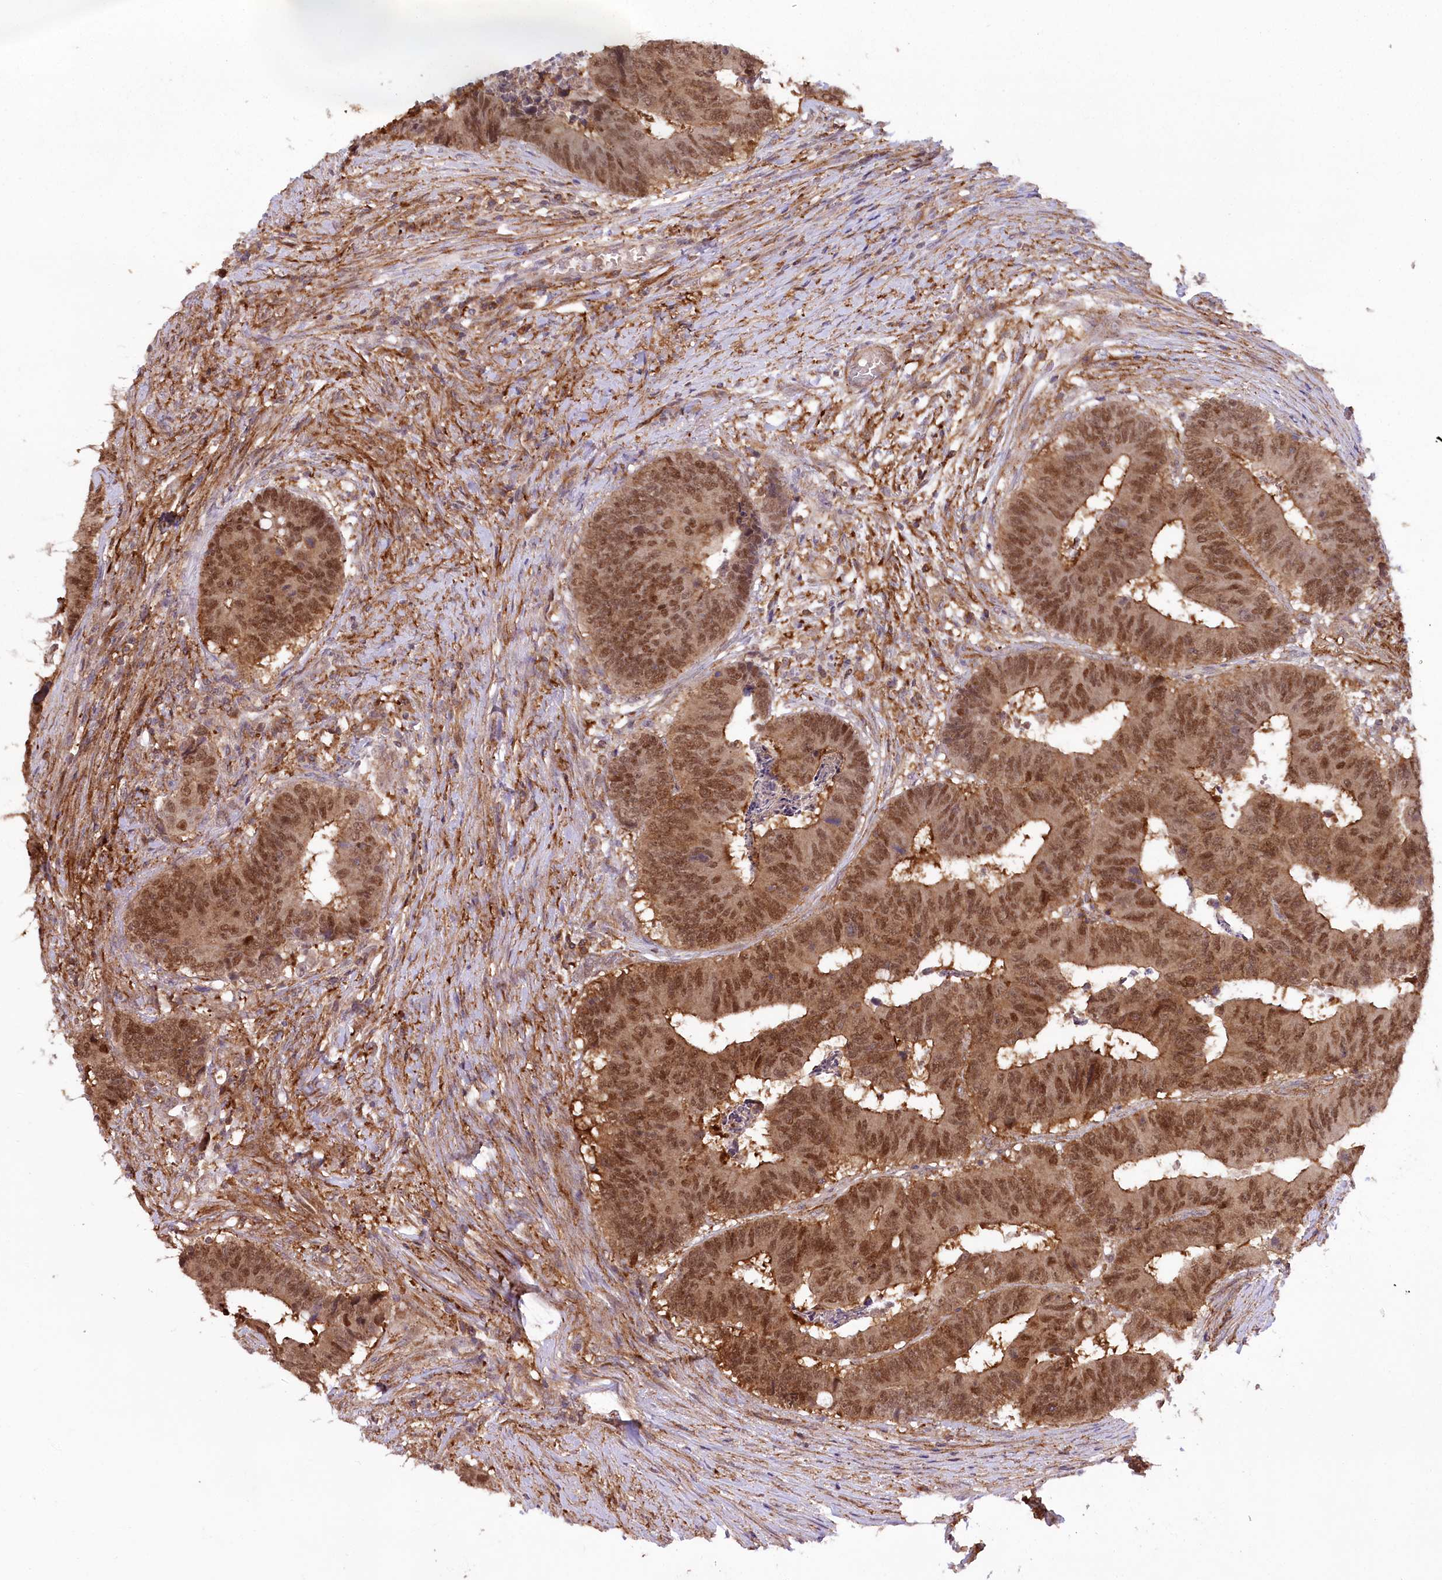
{"staining": {"intensity": "moderate", "quantity": ">75%", "location": "cytoplasmic/membranous,nuclear"}, "tissue": "colorectal cancer", "cell_type": "Tumor cells", "image_type": "cancer", "snomed": [{"axis": "morphology", "description": "Adenocarcinoma, NOS"}, {"axis": "topography", "description": "Rectum"}], "caption": "Moderate cytoplasmic/membranous and nuclear protein staining is appreciated in about >75% of tumor cells in colorectal cancer (adenocarcinoma).", "gene": "CCDC91", "patient": {"sex": "male", "age": 84}}